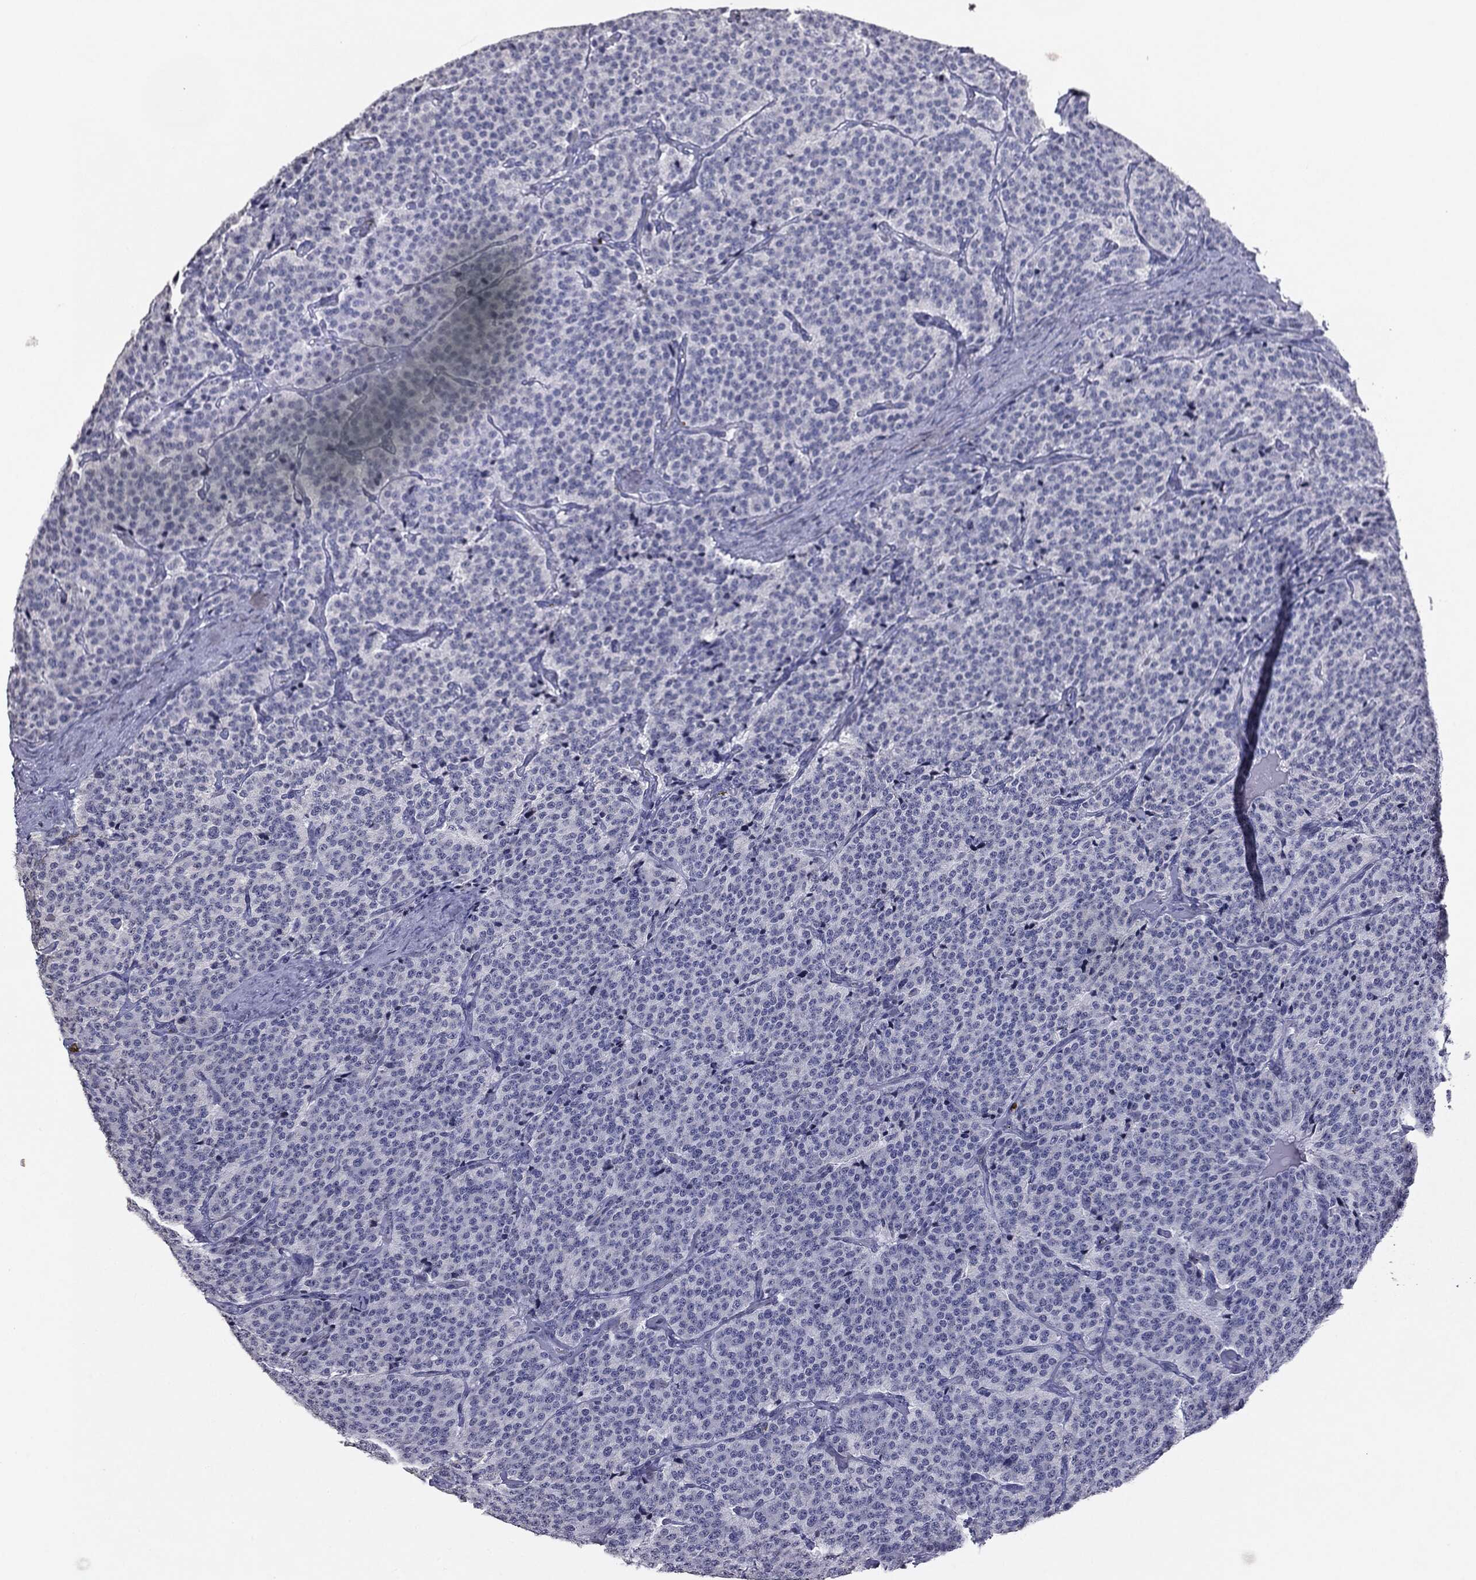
{"staining": {"intensity": "negative", "quantity": "none", "location": "none"}, "tissue": "carcinoid", "cell_type": "Tumor cells", "image_type": "cancer", "snomed": [{"axis": "morphology", "description": "Carcinoid, malignant, NOS"}, {"axis": "topography", "description": "Small intestine"}], "caption": "Malignant carcinoid was stained to show a protein in brown. There is no significant staining in tumor cells.", "gene": "SERPINB4", "patient": {"sex": "female", "age": 58}}